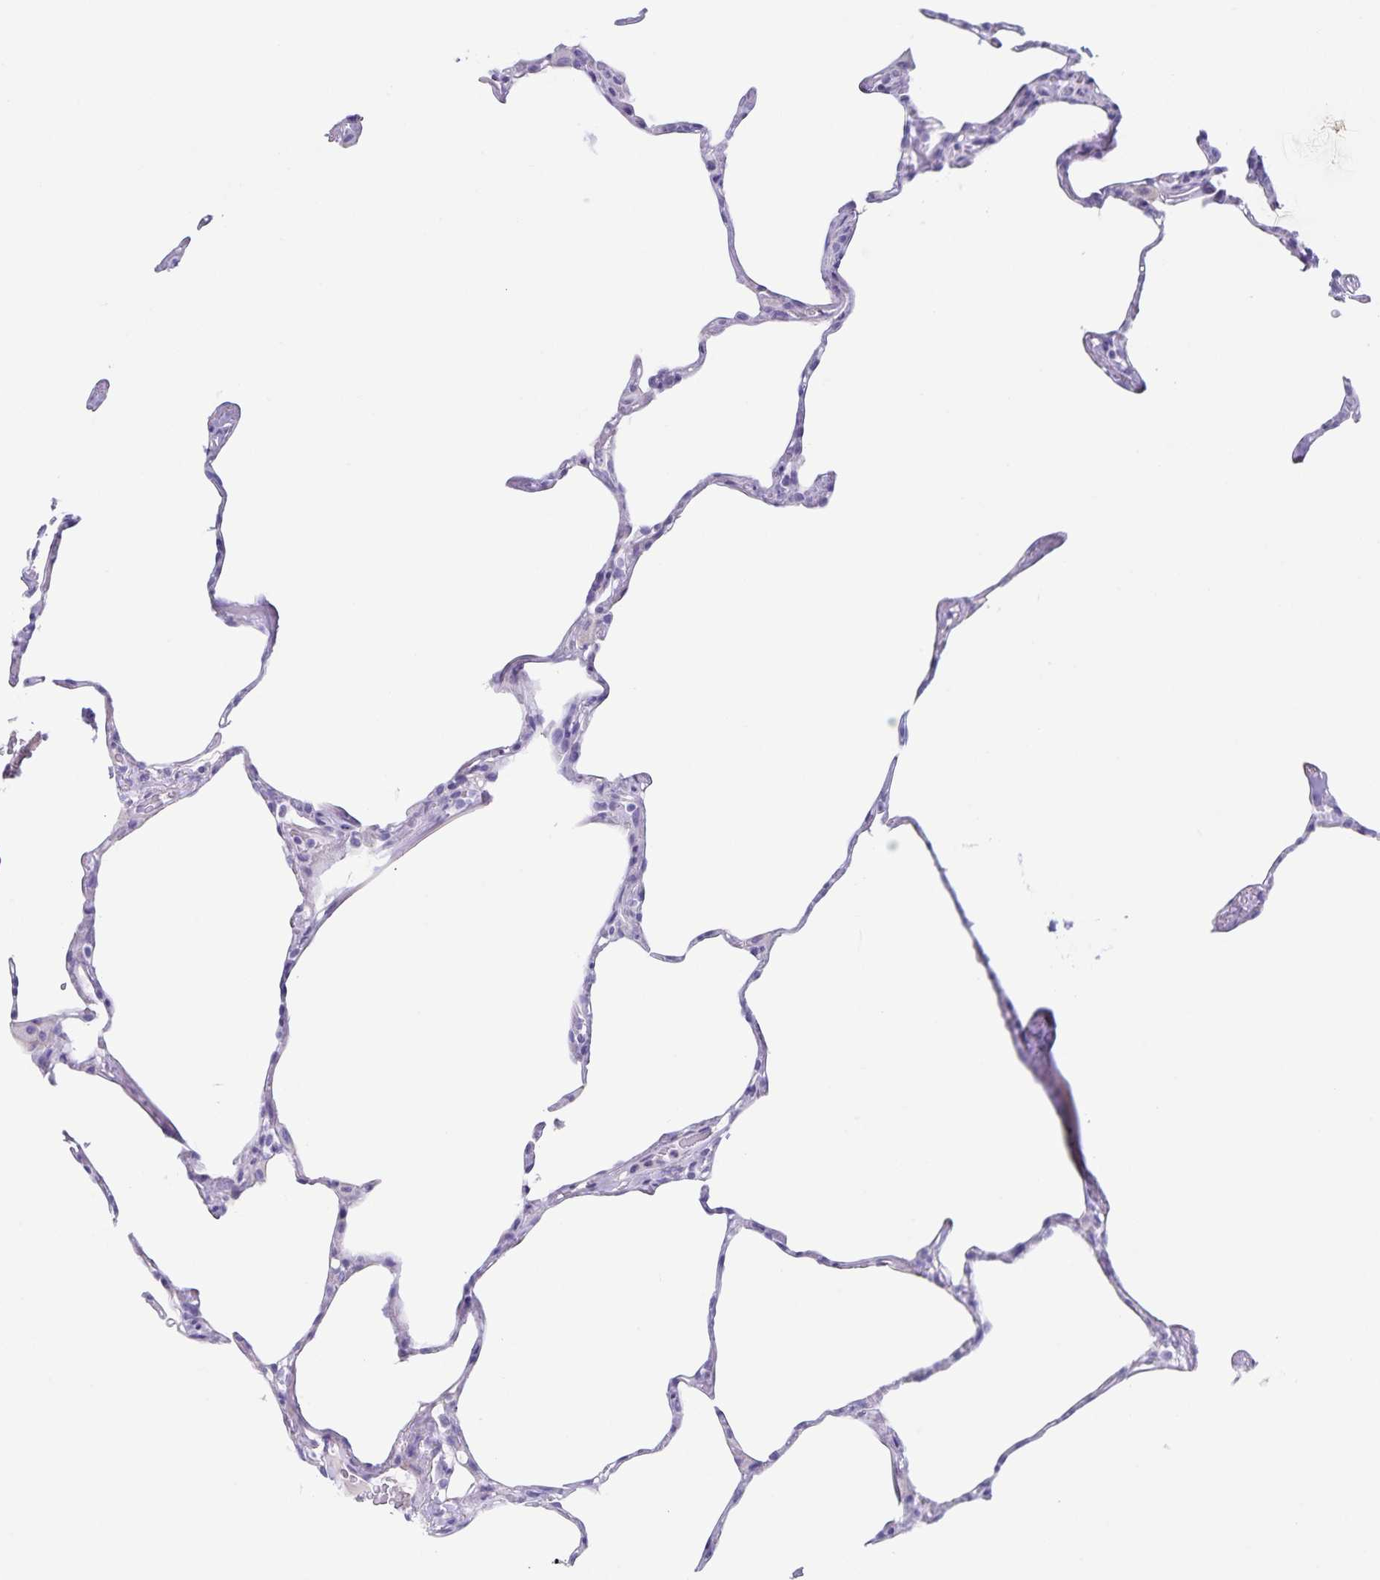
{"staining": {"intensity": "negative", "quantity": "none", "location": "none"}, "tissue": "lung", "cell_type": "Alveolar cells", "image_type": "normal", "snomed": [{"axis": "morphology", "description": "Normal tissue, NOS"}, {"axis": "topography", "description": "Lung"}], "caption": "Immunohistochemistry (IHC) image of normal lung: human lung stained with DAB shows no significant protein expression in alveolar cells. (Stains: DAB IHC with hematoxylin counter stain, Microscopy: brightfield microscopy at high magnification).", "gene": "C11orf42", "patient": {"sex": "male", "age": 65}}